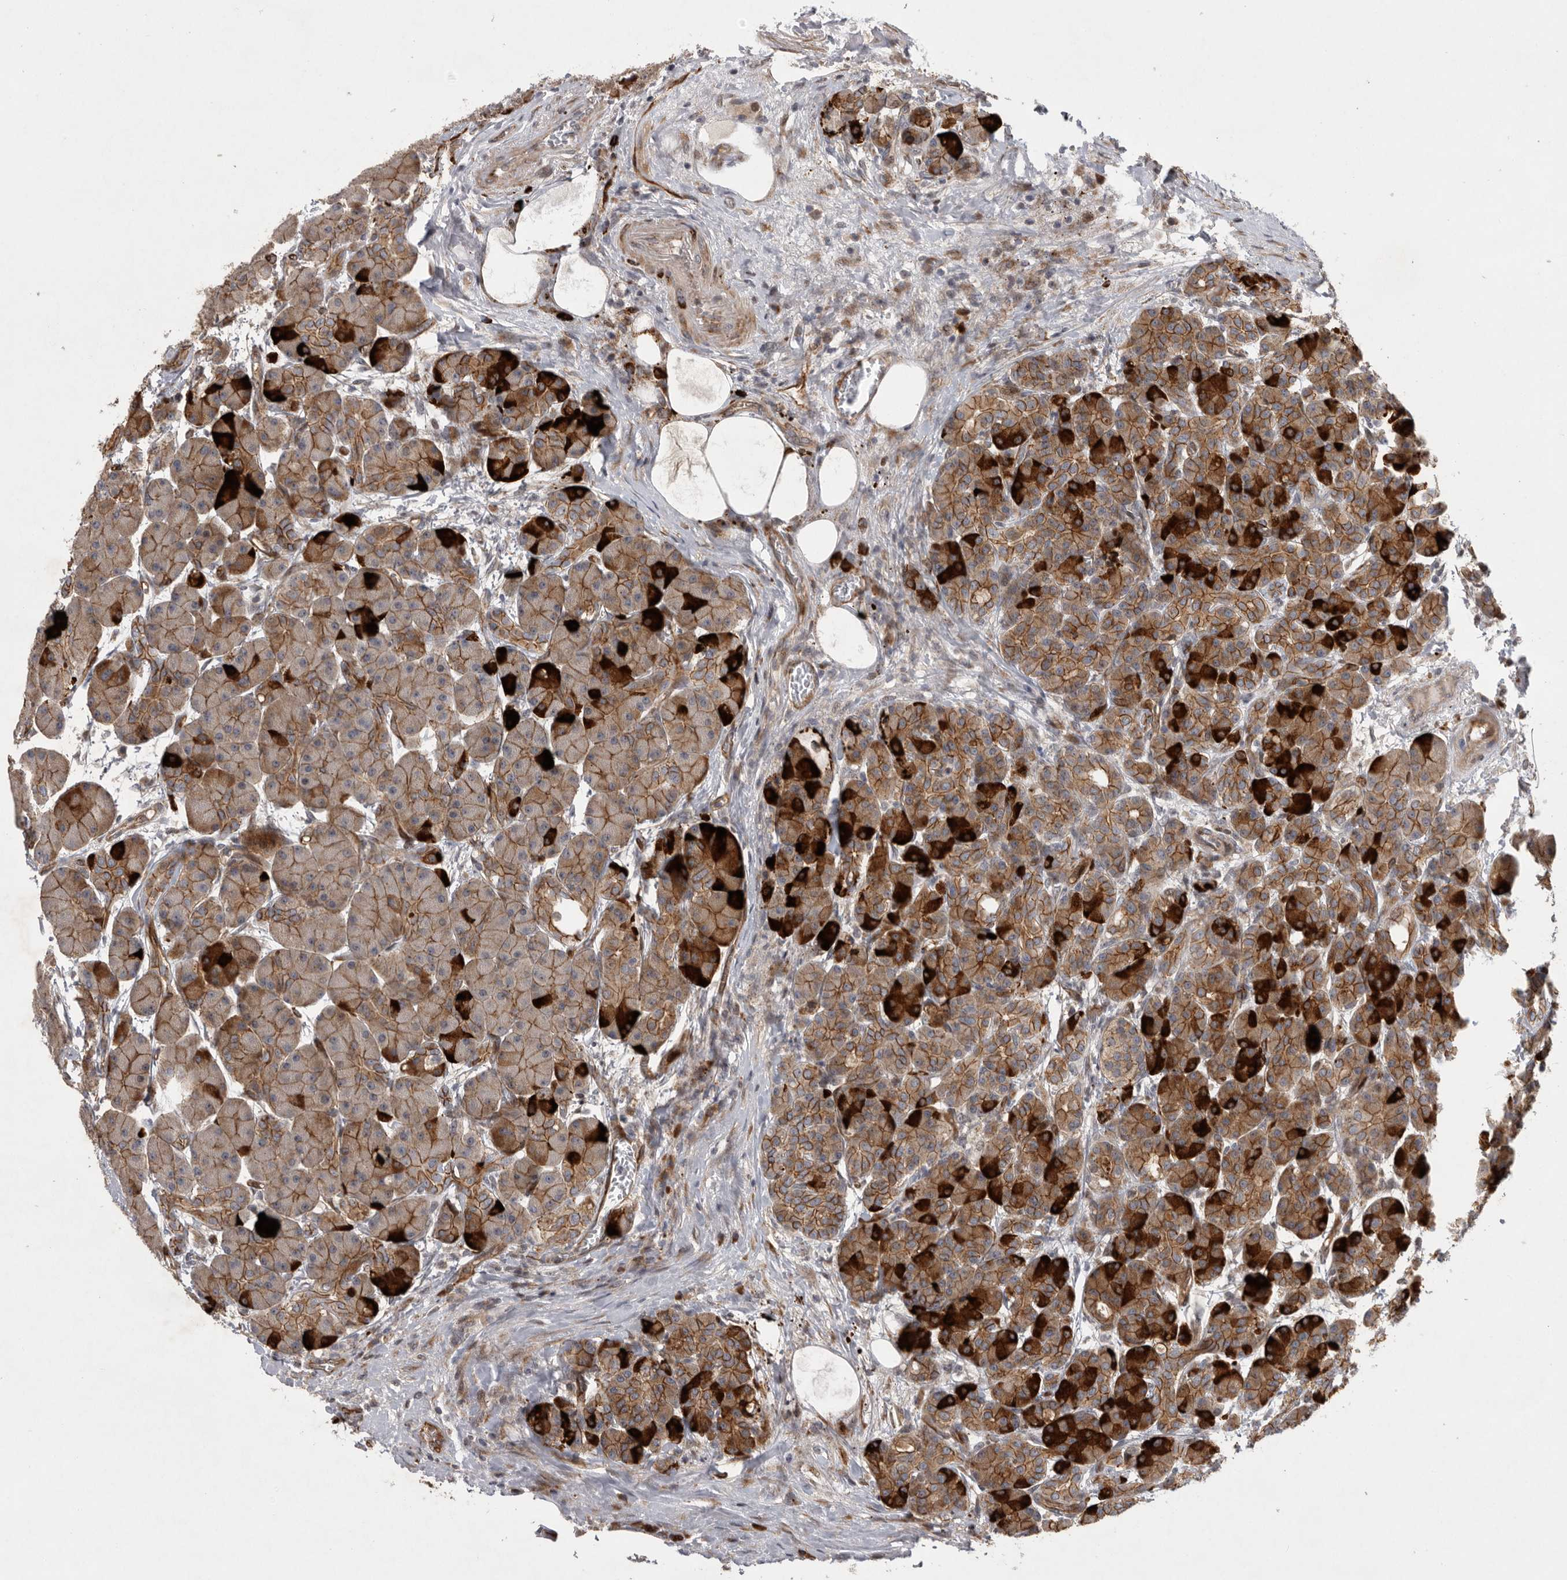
{"staining": {"intensity": "strong", "quantity": ">75%", "location": "cytoplasmic/membranous"}, "tissue": "pancreas", "cell_type": "Exocrine glandular cells", "image_type": "normal", "snomed": [{"axis": "morphology", "description": "Normal tissue, NOS"}, {"axis": "topography", "description": "Pancreas"}], "caption": "The immunohistochemical stain shows strong cytoplasmic/membranous positivity in exocrine glandular cells of unremarkable pancreas.", "gene": "MPDZ", "patient": {"sex": "male", "age": 63}}